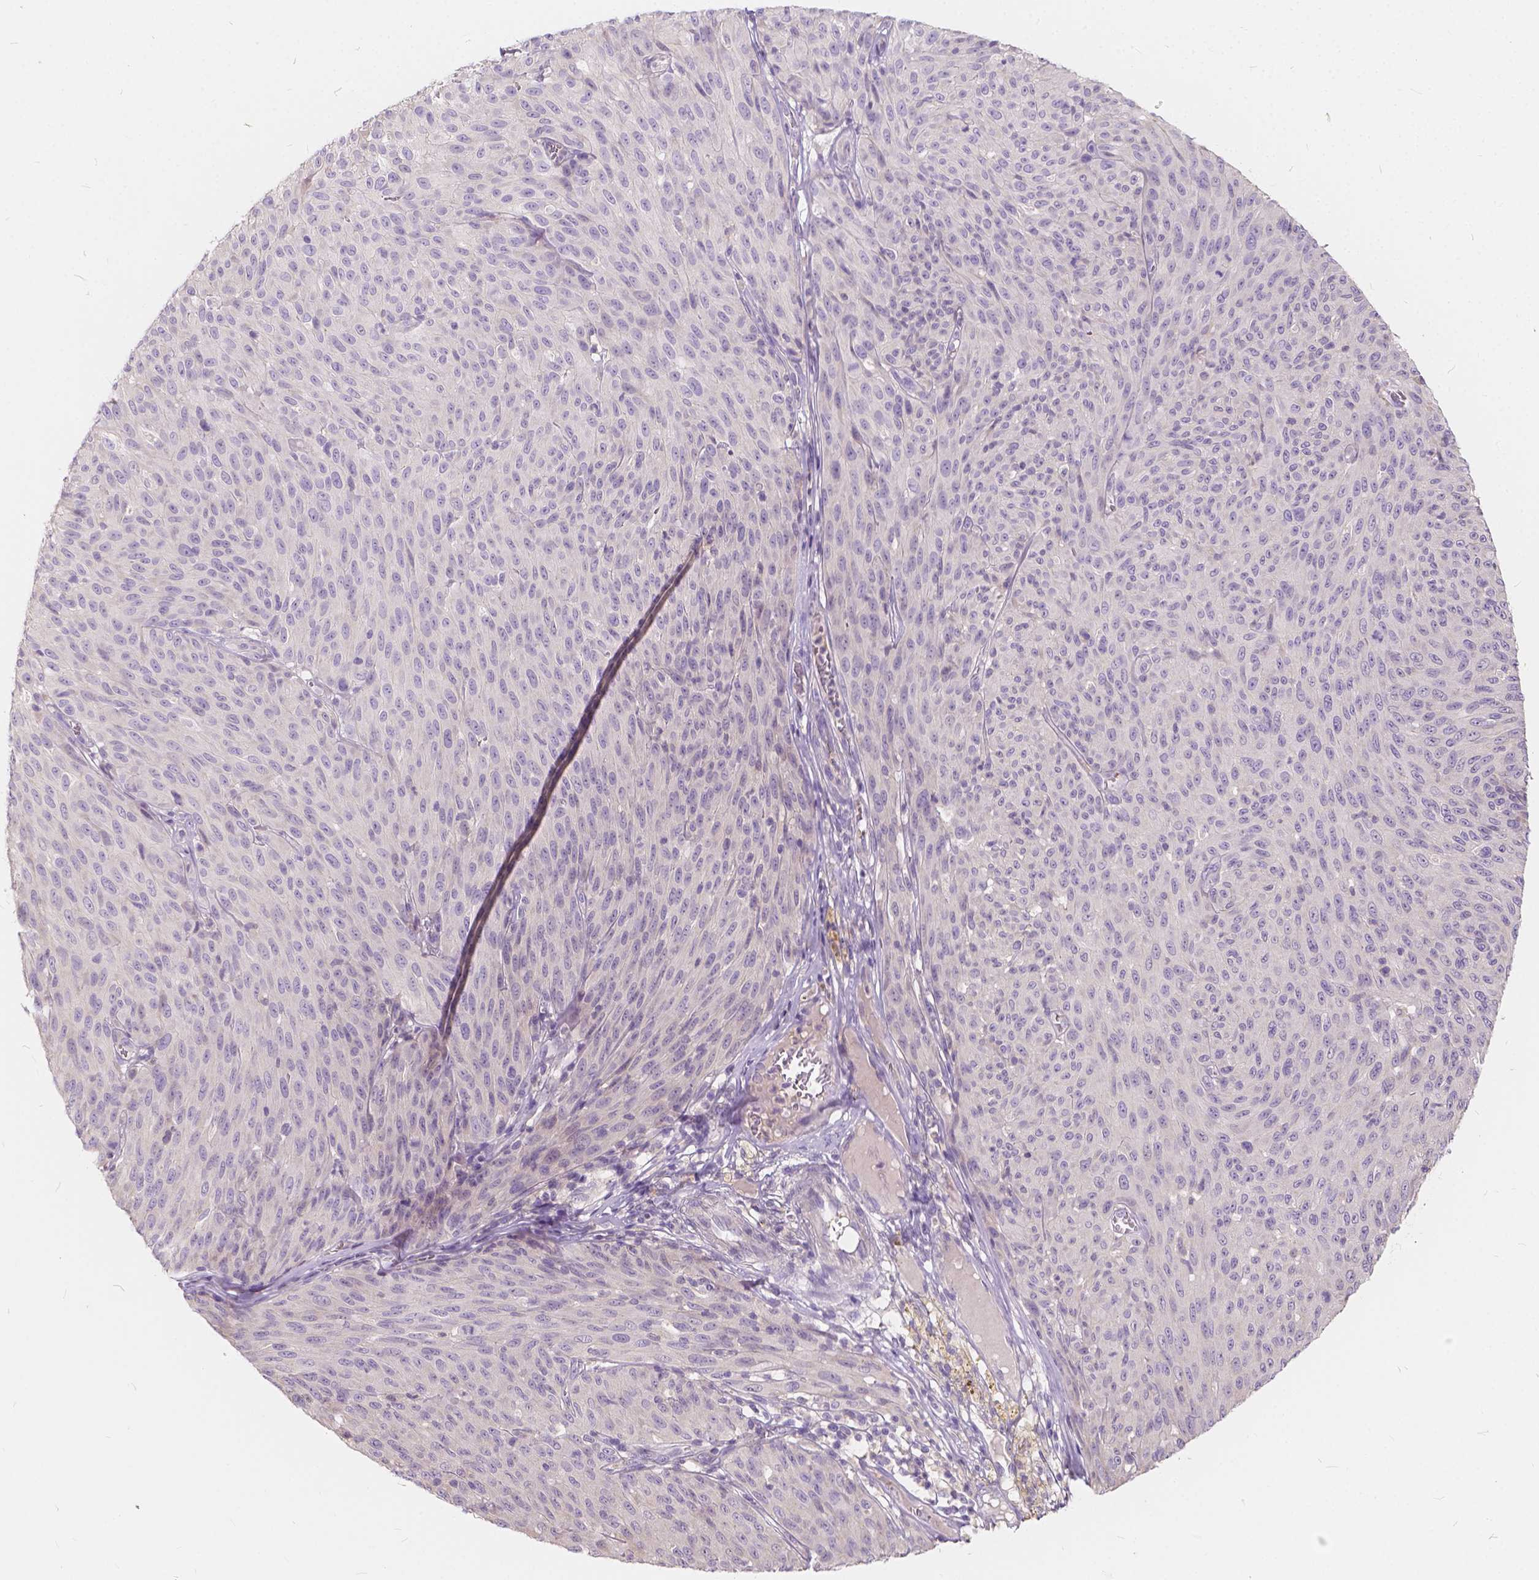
{"staining": {"intensity": "negative", "quantity": "none", "location": "none"}, "tissue": "melanoma", "cell_type": "Tumor cells", "image_type": "cancer", "snomed": [{"axis": "morphology", "description": "Malignant melanoma, NOS"}, {"axis": "topography", "description": "Skin"}], "caption": "An immunohistochemistry photomicrograph of melanoma is shown. There is no staining in tumor cells of melanoma.", "gene": "KIAA0513", "patient": {"sex": "male", "age": 85}}